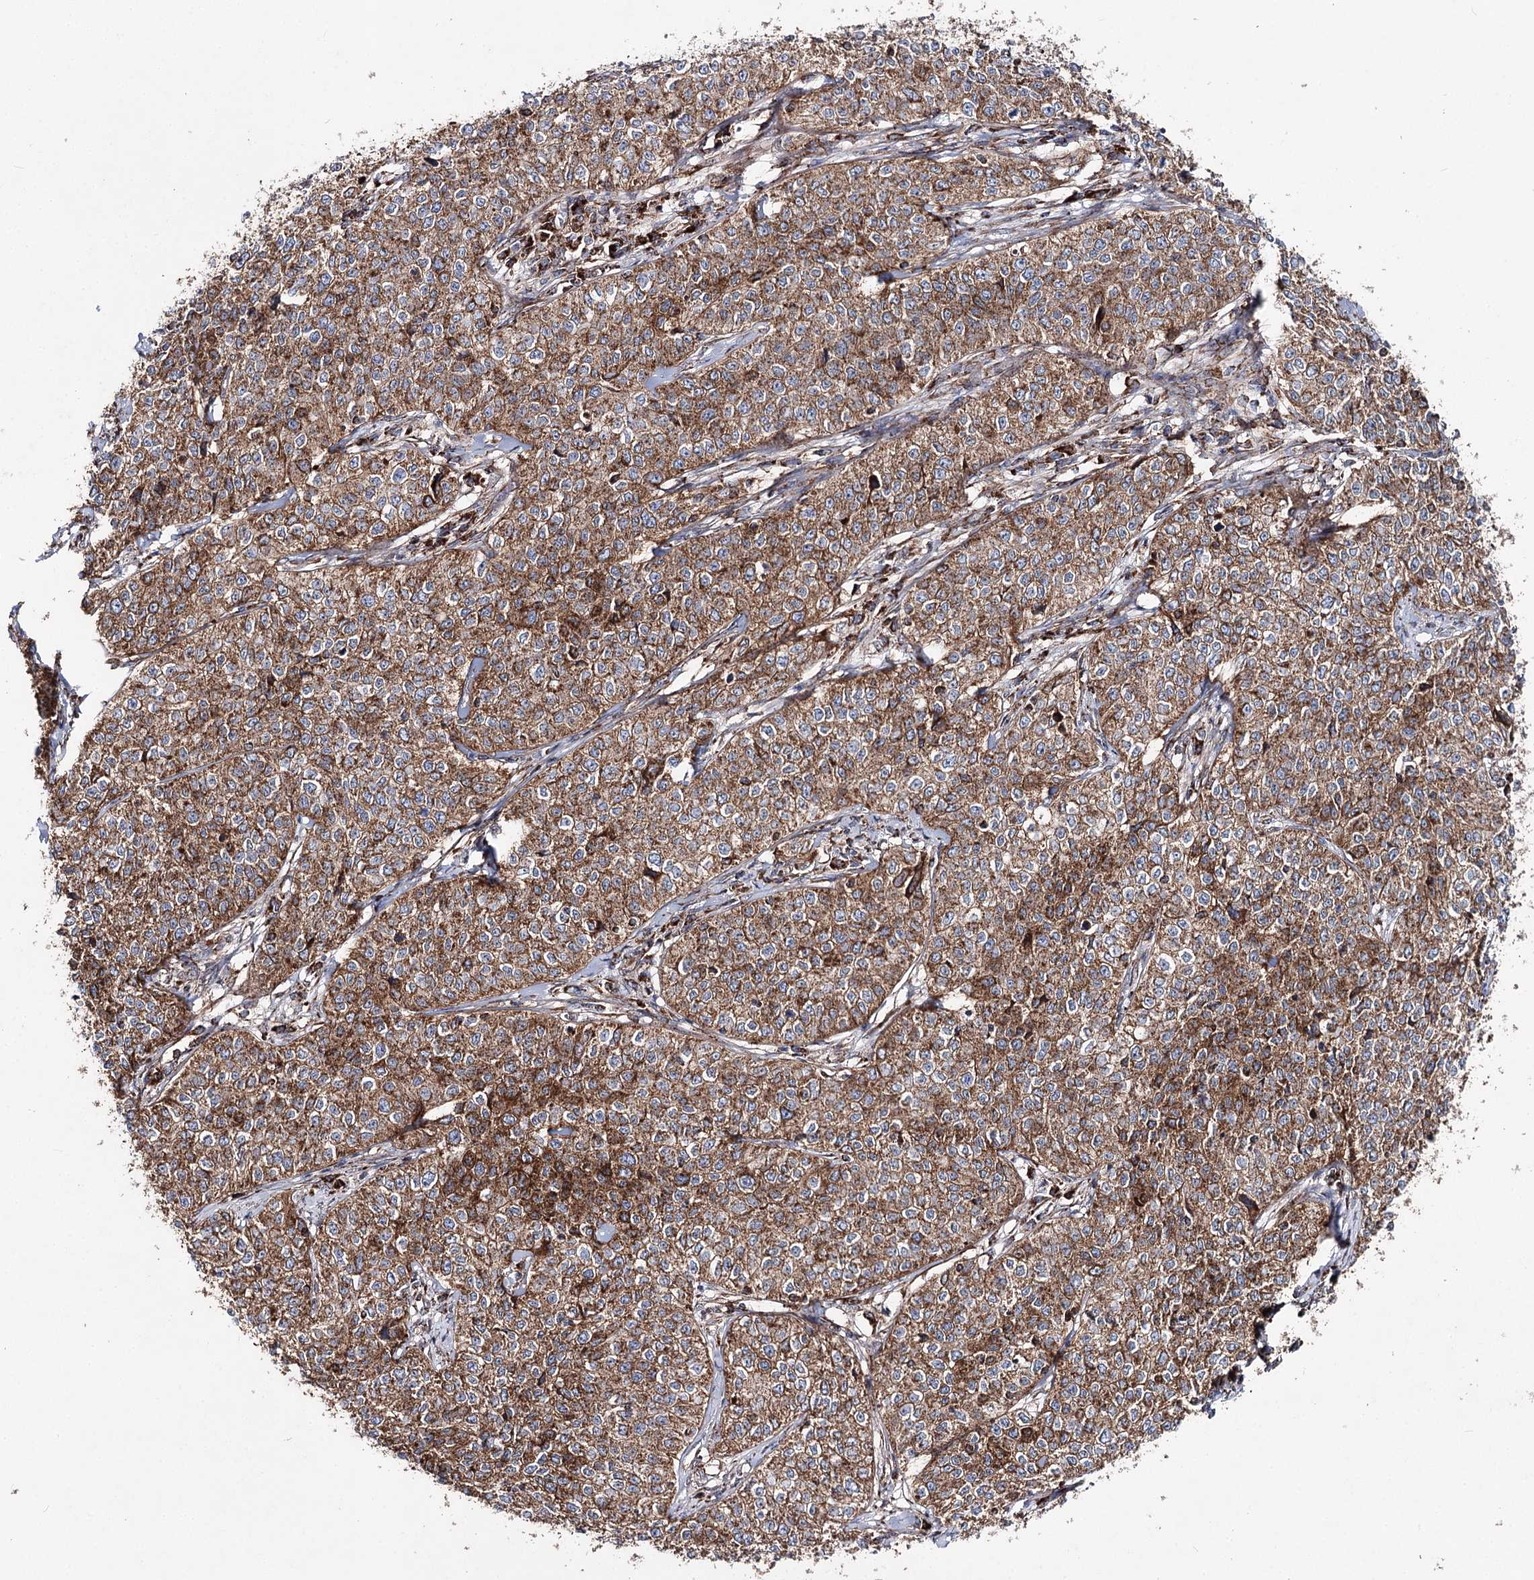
{"staining": {"intensity": "moderate", "quantity": ">75%", "location": "cytoplasmic/membranous"}, "tissue": "cervical cancer", "cell_type": "Tumor cells", "image_type": "cancer", "snomed": [{"axis": "morphology", "description": "Squamous cell carcinoma, NOS"}, {"axis": "topography", "description": "Cervix"}], "caption": "Protein expression analysis of cervical cancer (squamous cell carcinoma) shows moderate cytoplasmic/membranous expression in about >75% of tumor cells. (IHC, brightfield microscopy, high magnification).", "gene": "MSANTD2", "patient": {"sex": "female", "age": 35}}